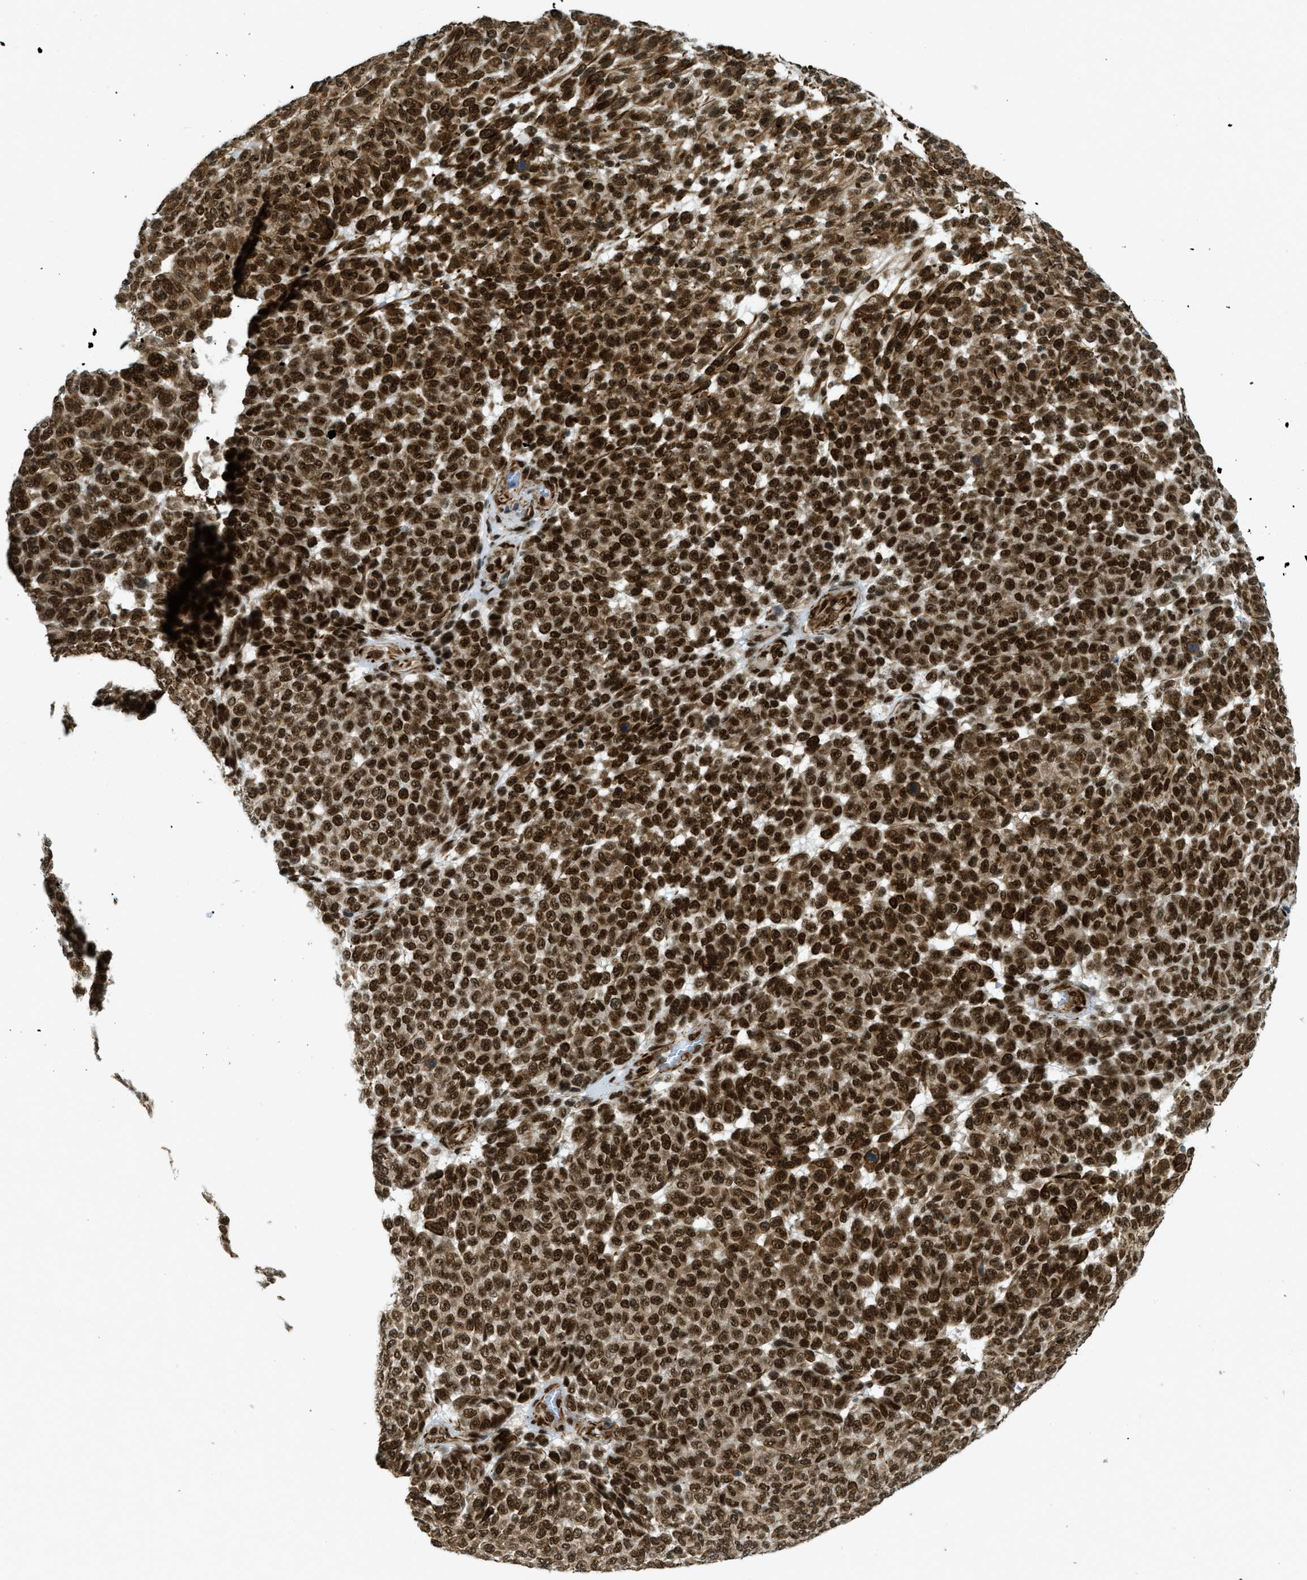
{"staining": {"intensity": "strong", "quantity": ">75%", "location": "cytoplasmic/membranous,nuclear"}, "tissue": "melanoma", "cell_type": "Tumor cells", "image_type": "cancer", "snomed": [{"axis": "morphology", "description": "Malignant melanoma, NOS"}, {"axis": "topography", "description": "Skin"}], "caption": "Tumor cells exhibit high levels of strong cytoplasmic/membranous and nuclear positivity in about >75% of cells in human malignant melanoma.", "gene": "ZFR", "patient": {"sex": "male", "age": 59}}